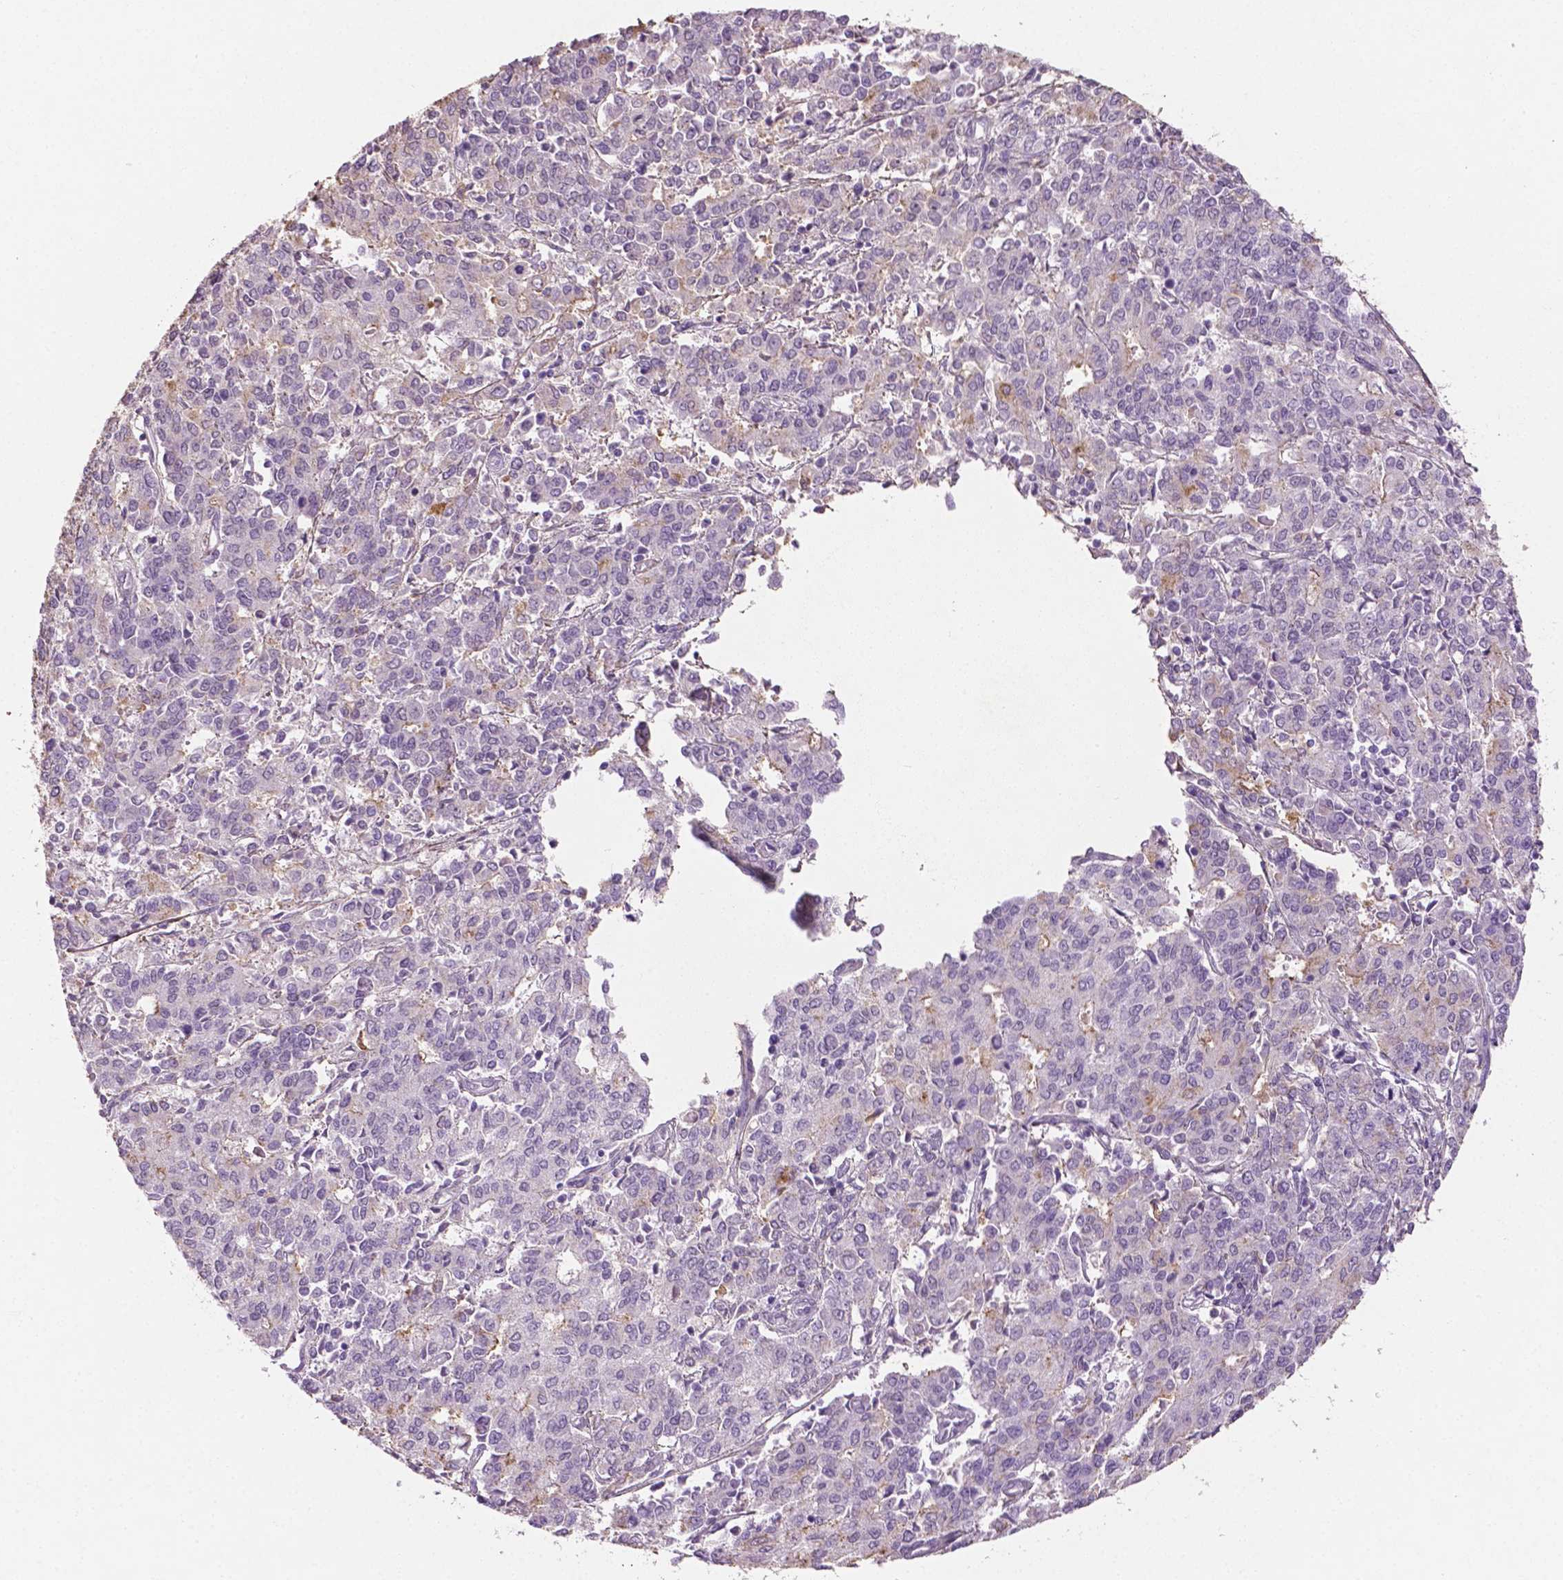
{"staining": {"intensity": "negative", "quantity": "none", "location": "none"}, "tissue": "endometrial cancer", "cell_type": "Tumor cells", "image_type": "cancer", "snomed": [{"axis": "morphology", "description": "Adenocarcinoma, NOS"}, {"axis": "topography", "description": "Endometrium"}], "caption": "Immunohistochemical staining of human endometrial cancer shows no significant positivity in tumor cells. (DAB (3,3'-diaminobenzidine) immunohistochemistry, high magnification).", "gene": "DLG2", "patient": {"sex": "female", "age": 50}}